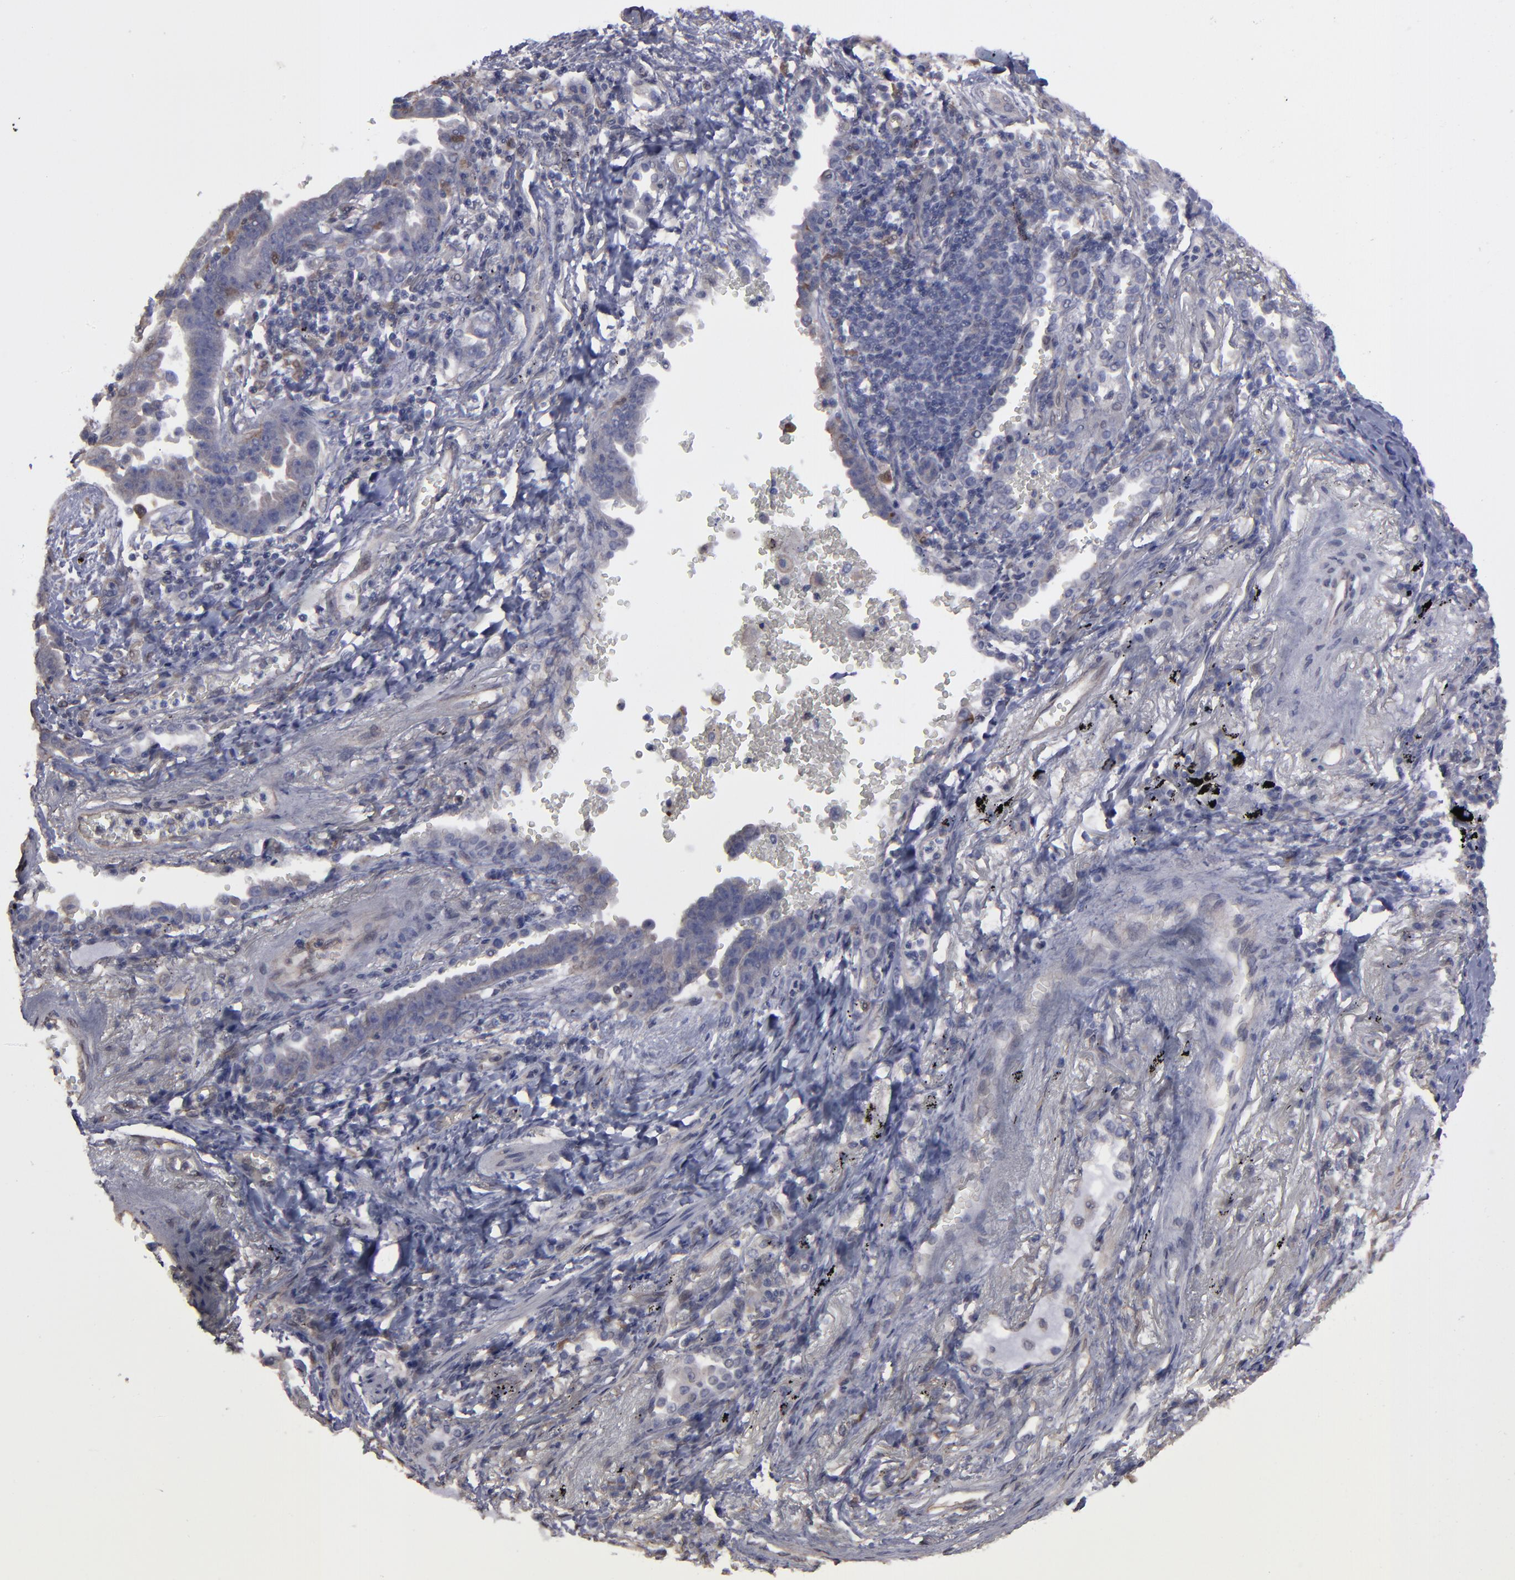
{"staining": {"intensity": "weak", "quantity": ">75%", "location": "cytoplasmic/membranous"}, "tissue": "lung cancer", "cell_type": "Tumor cells", "image_type": "cancer", "snomed": [{"axis": "morphology", "description": "Adenocarcinoma, NOS"}, {"axis": "topography", "description": "Lung"}], "caption": "This is a photomicrograph of IHC staining of lung cancer, which shows weak staining in the cytoplasmic/membranous of tumor cells.", "gene": "NDRG2", "patient": {"sex": "female", "age": 64}}